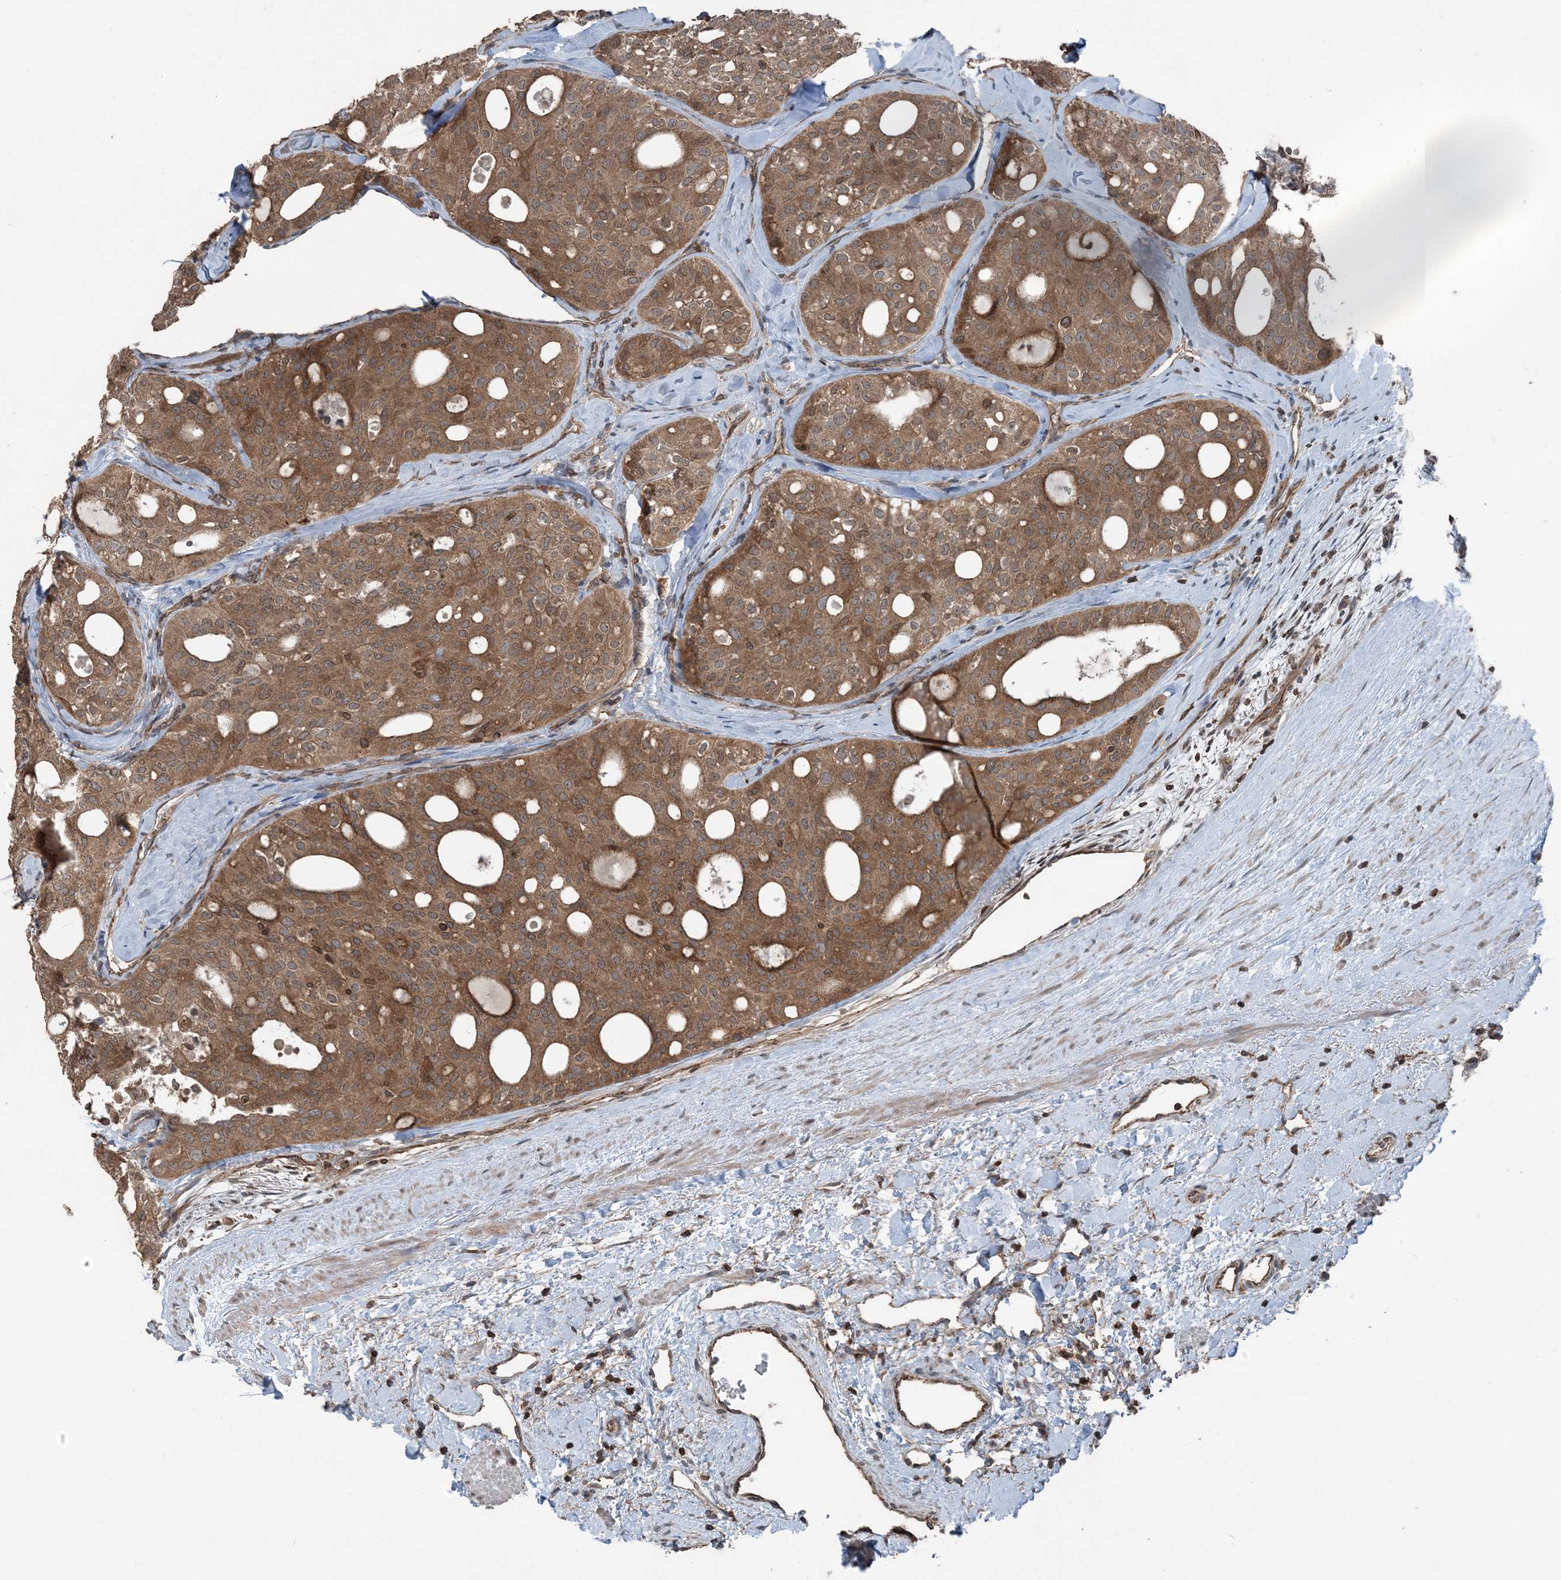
{"staining": {"intensity": "moderate", "quantity": ">75%", "location": "cytoplasmic/membranous"}, "tissue": "thyroid cancer", "cell_type": "Tumor cells", "image_type": "cancer", "snomed": [{"axis": "morphology", "description": "Follicular adenoma carcinoma, NOS"}, {"axis": "topography", "description": "Thyroid gland"}], "caption": "A medium amount of moderate cytoplasmic/membranous positivity is seen in about >75% of tumor cells in thyroid cancer tissue.", "gene": "ZFAND2B", "patient": {"sex": "male", "age": 75}}